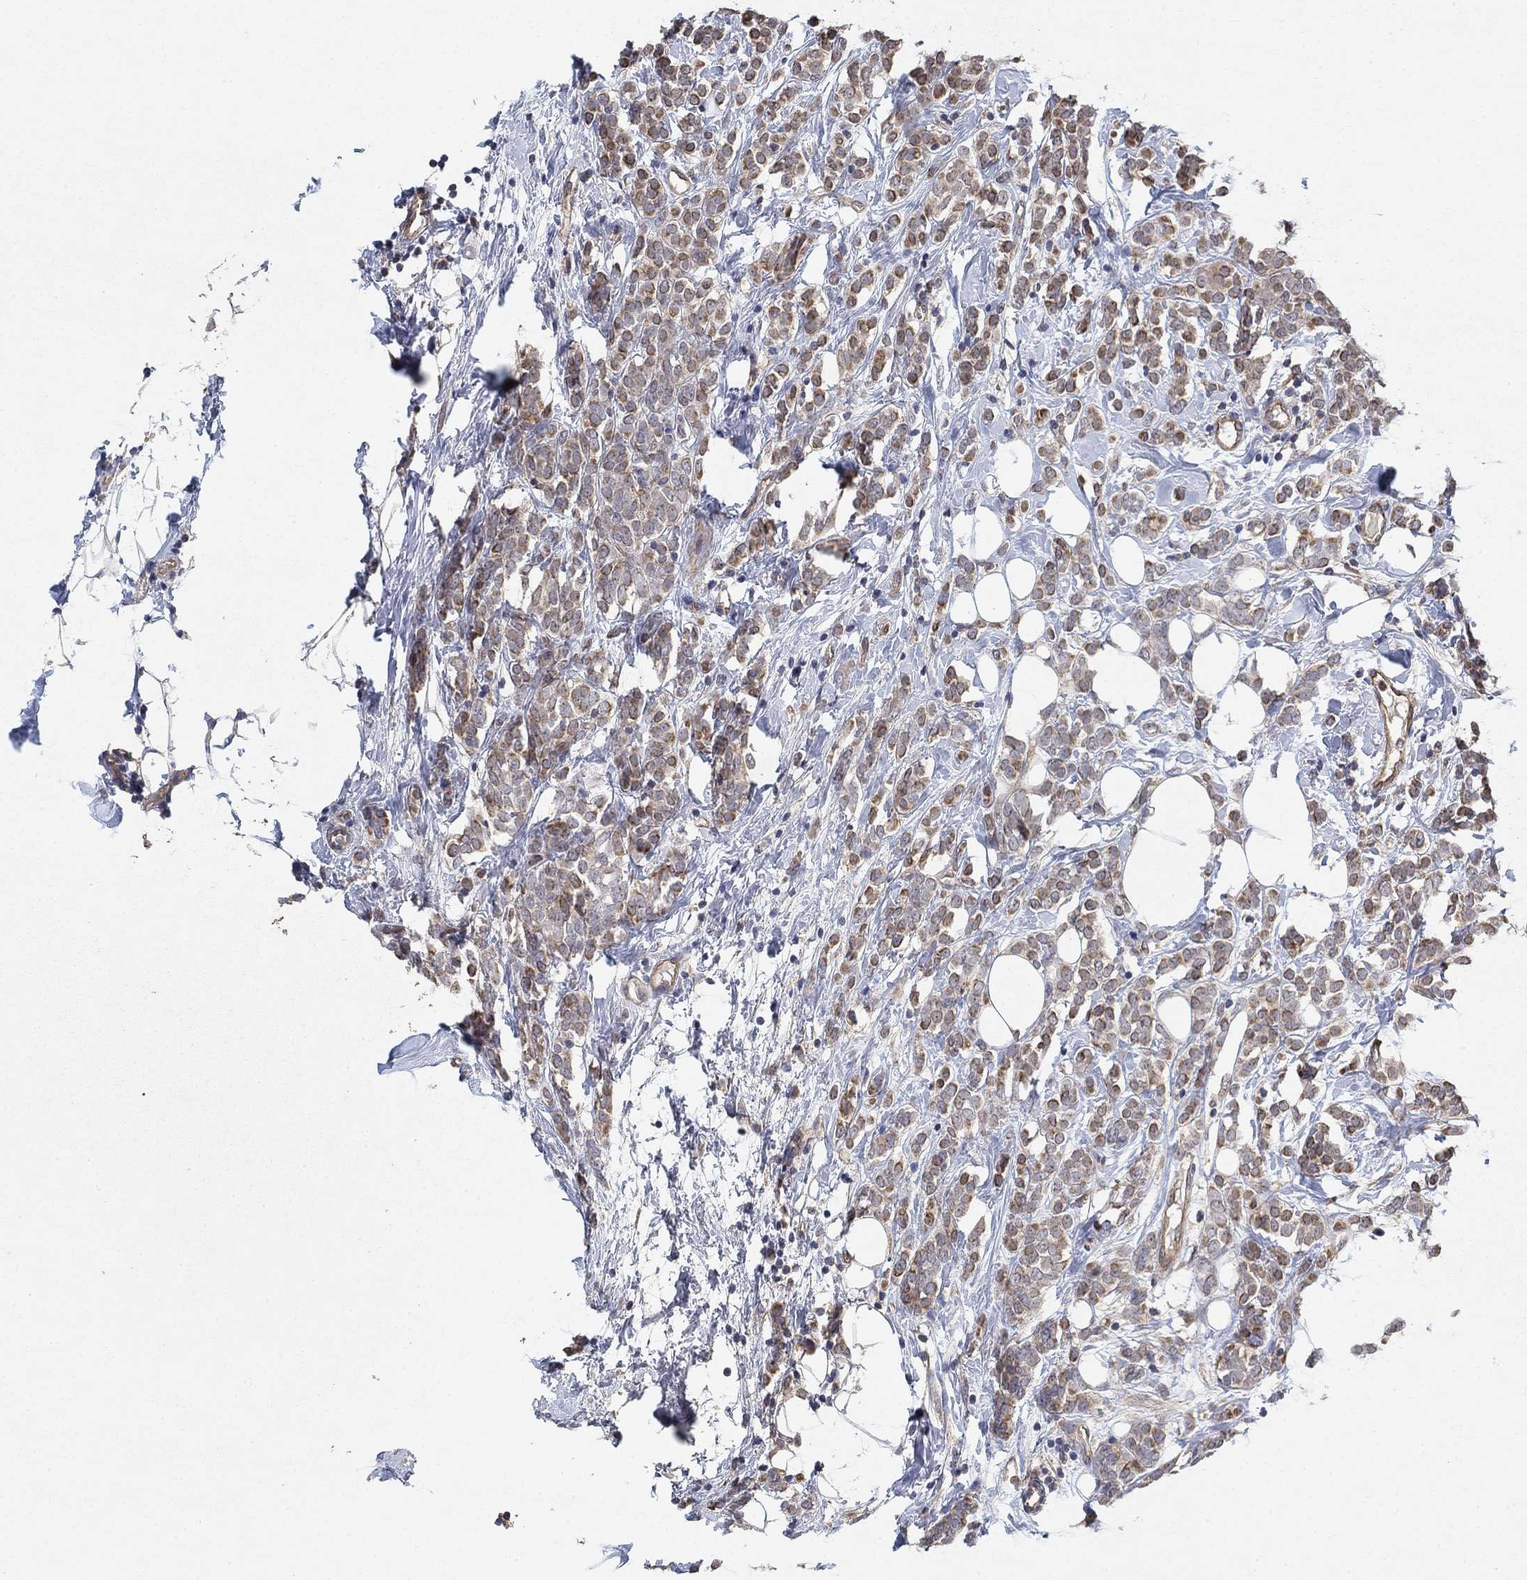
{"staining": {"intensity": "moderate", "quantity": ">75%", "location": "cytoplasmic/membranous"}, "tissue": "breast cancer", "cell_type": "Tumor cells", "image_type": "cancer", "snomed": [{"axis": "morphology", "description": "Lobular carcinoma"}, {"axis": "topography", "description": "Breast"}], "caption": "Lobular carcinoma (breast) stained for a protein demonstrates moderate cytoplasmic/membranous positivity in tumor cells.", "gene": "MCUR1", "patient": {"sex": "female", "age": 49}}